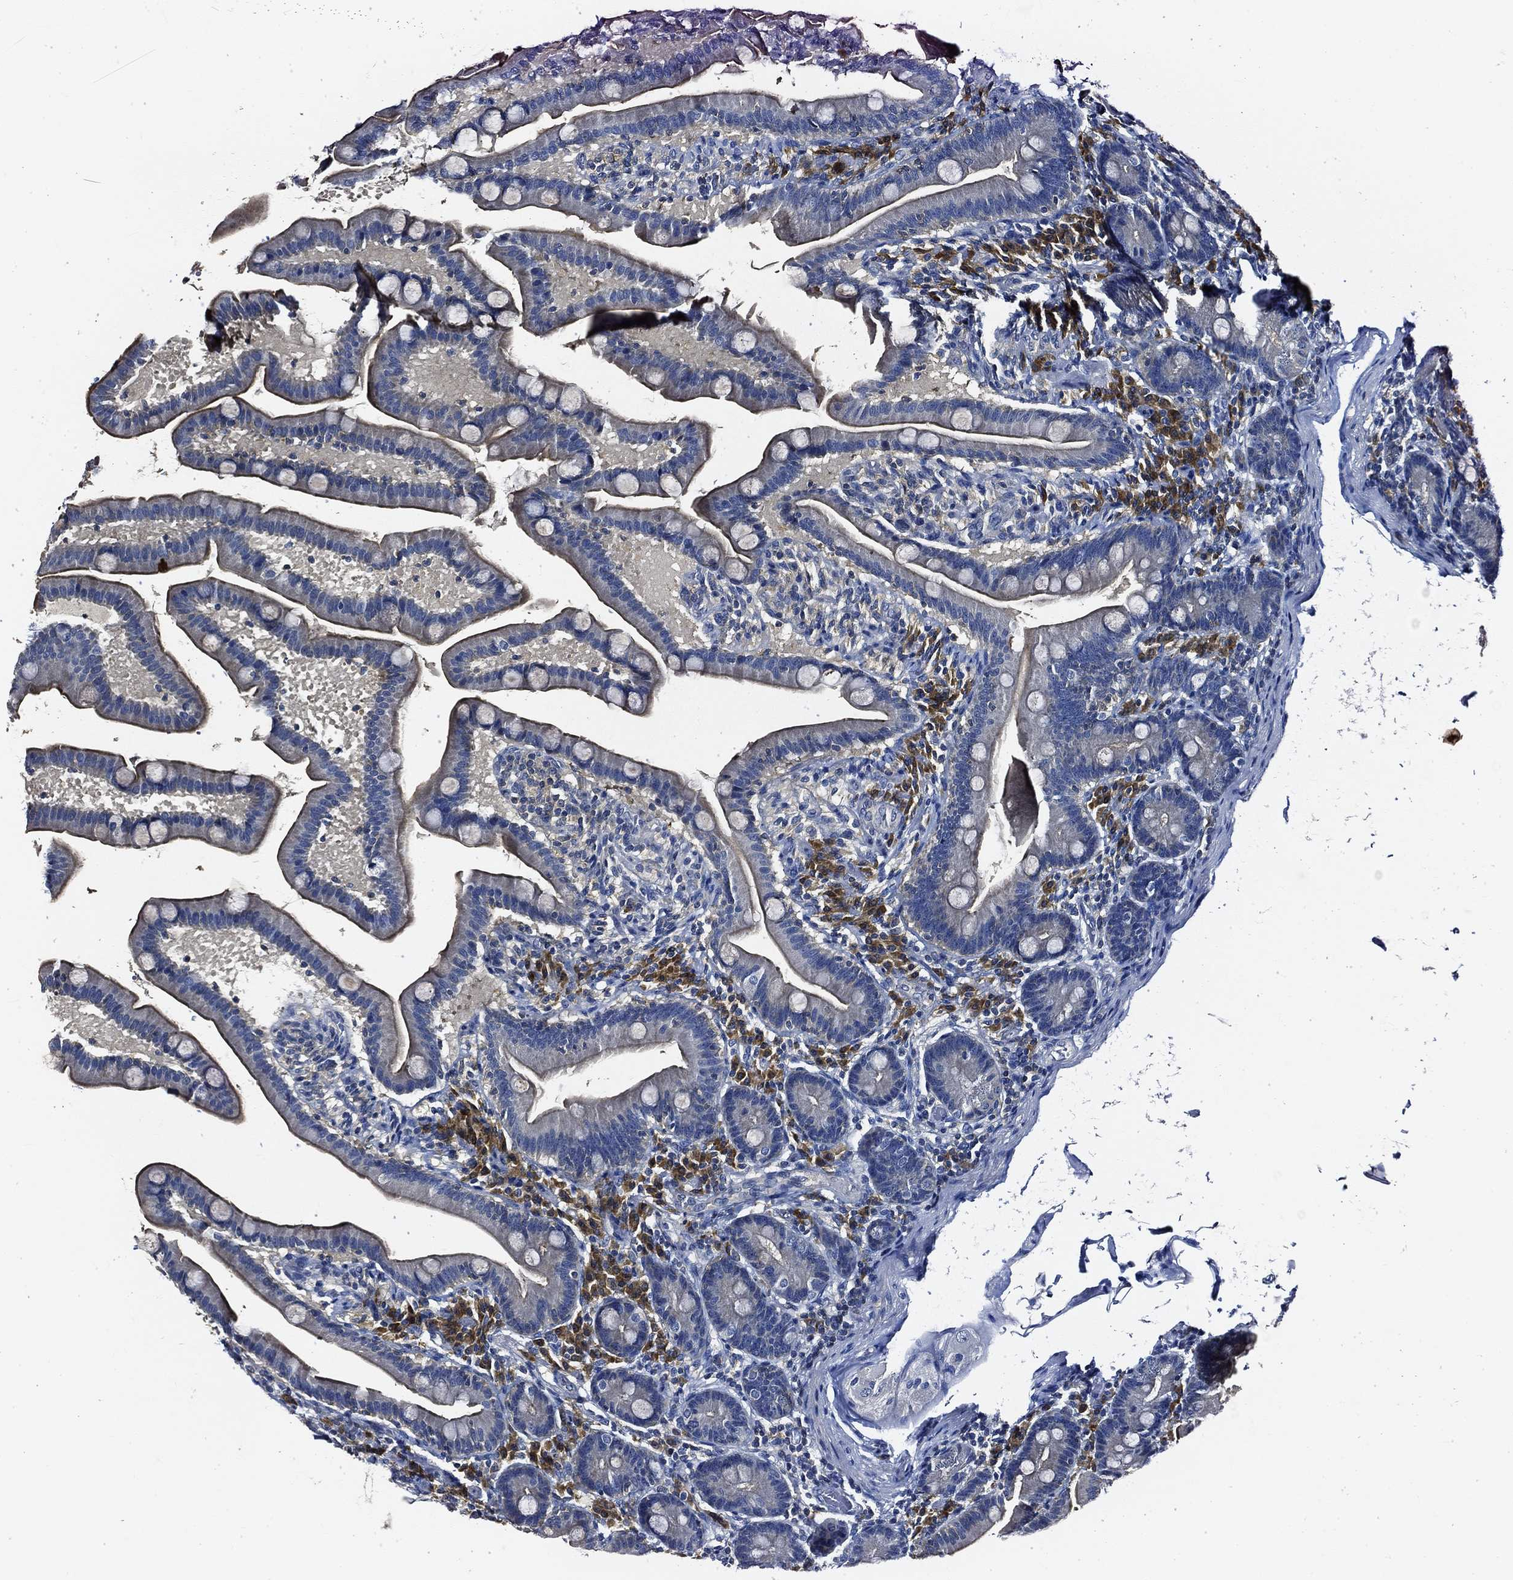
{"staining": {"intensity": "weak", "quantity": "25%-75%", "location": "cytoplasmic/membranous"}, "tissue": "small intestine", "cell_type": "Glandular cells", "image_type": "normal", "snomed": [{"axis": "morphology", "description": "Normal tissue, NOS"}, {"axis": "topography", "description": "Small intestine"}], "caption": "Immunohistochemistry (DAB (3,3'-diaminobenzidine)) staining of benign small intestine reveals weak cytoplasmic/membranous protein expression in approximately 25%-75% of glandular cells.", "gene": "POU2F2", "patient": {"sex": "male", "age": 66}}